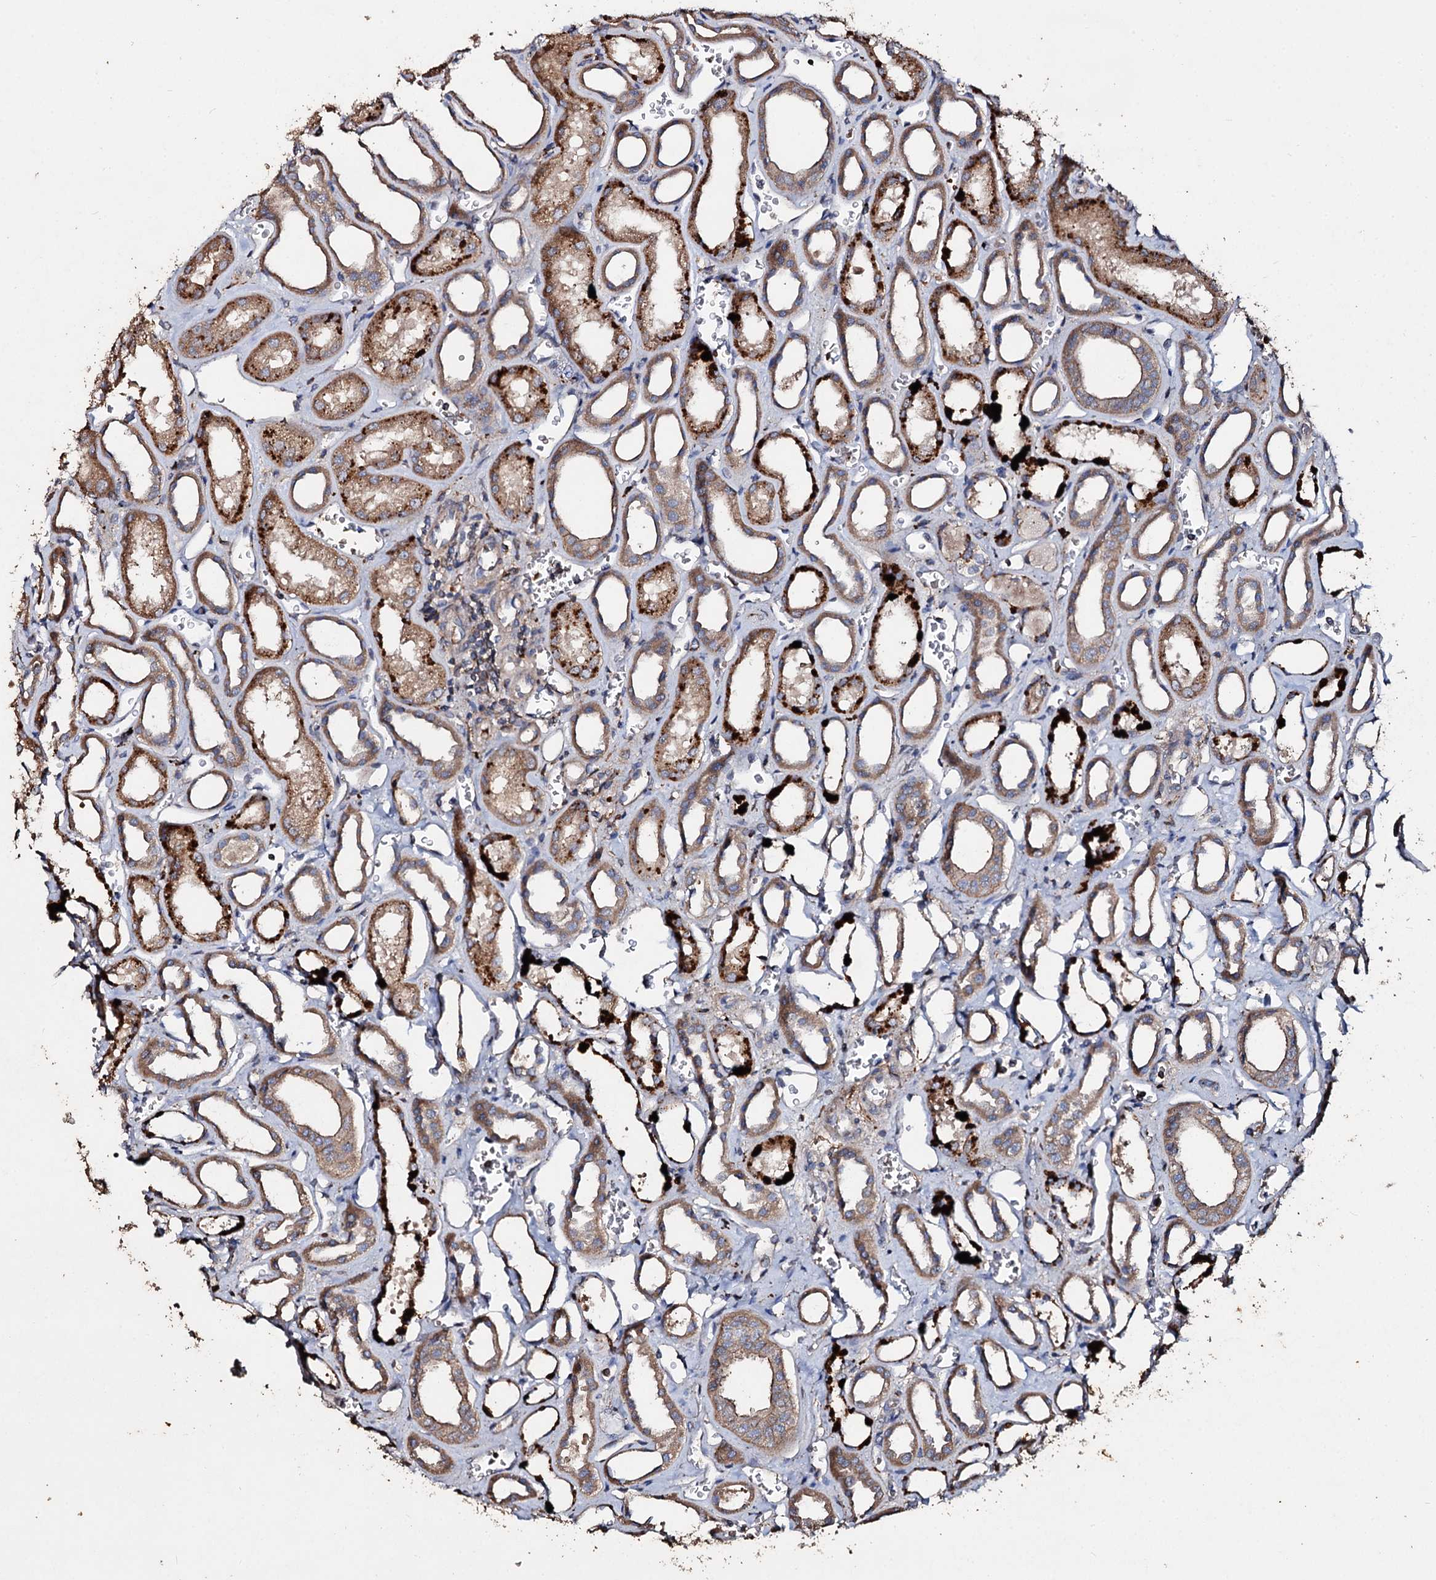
{"staining": {"intensity": "weak", "quantity": "<25%", "location": "cytoplasmic/membranous"}, "tissue": "kidney", "cell_type": "Cells in glomeruli", "image_type": "normal", "snomed": [{"axis": "morphology", "description": "Normal tissue, NOS"}, {"axis": "morphology", "description": "Adenocarcinoma, NOS"}, {"axis": "topography", "description": "Kidney"}], "caption": "The histopathology image displays no significant staining in cells in glomeruli of kidney. (DAB (3,3'-diaminobenzidine) immunohistochemistry, high magnification).", "gene": "NOTCH2NLA", "patient": {"sex": "female", "age": 68}}